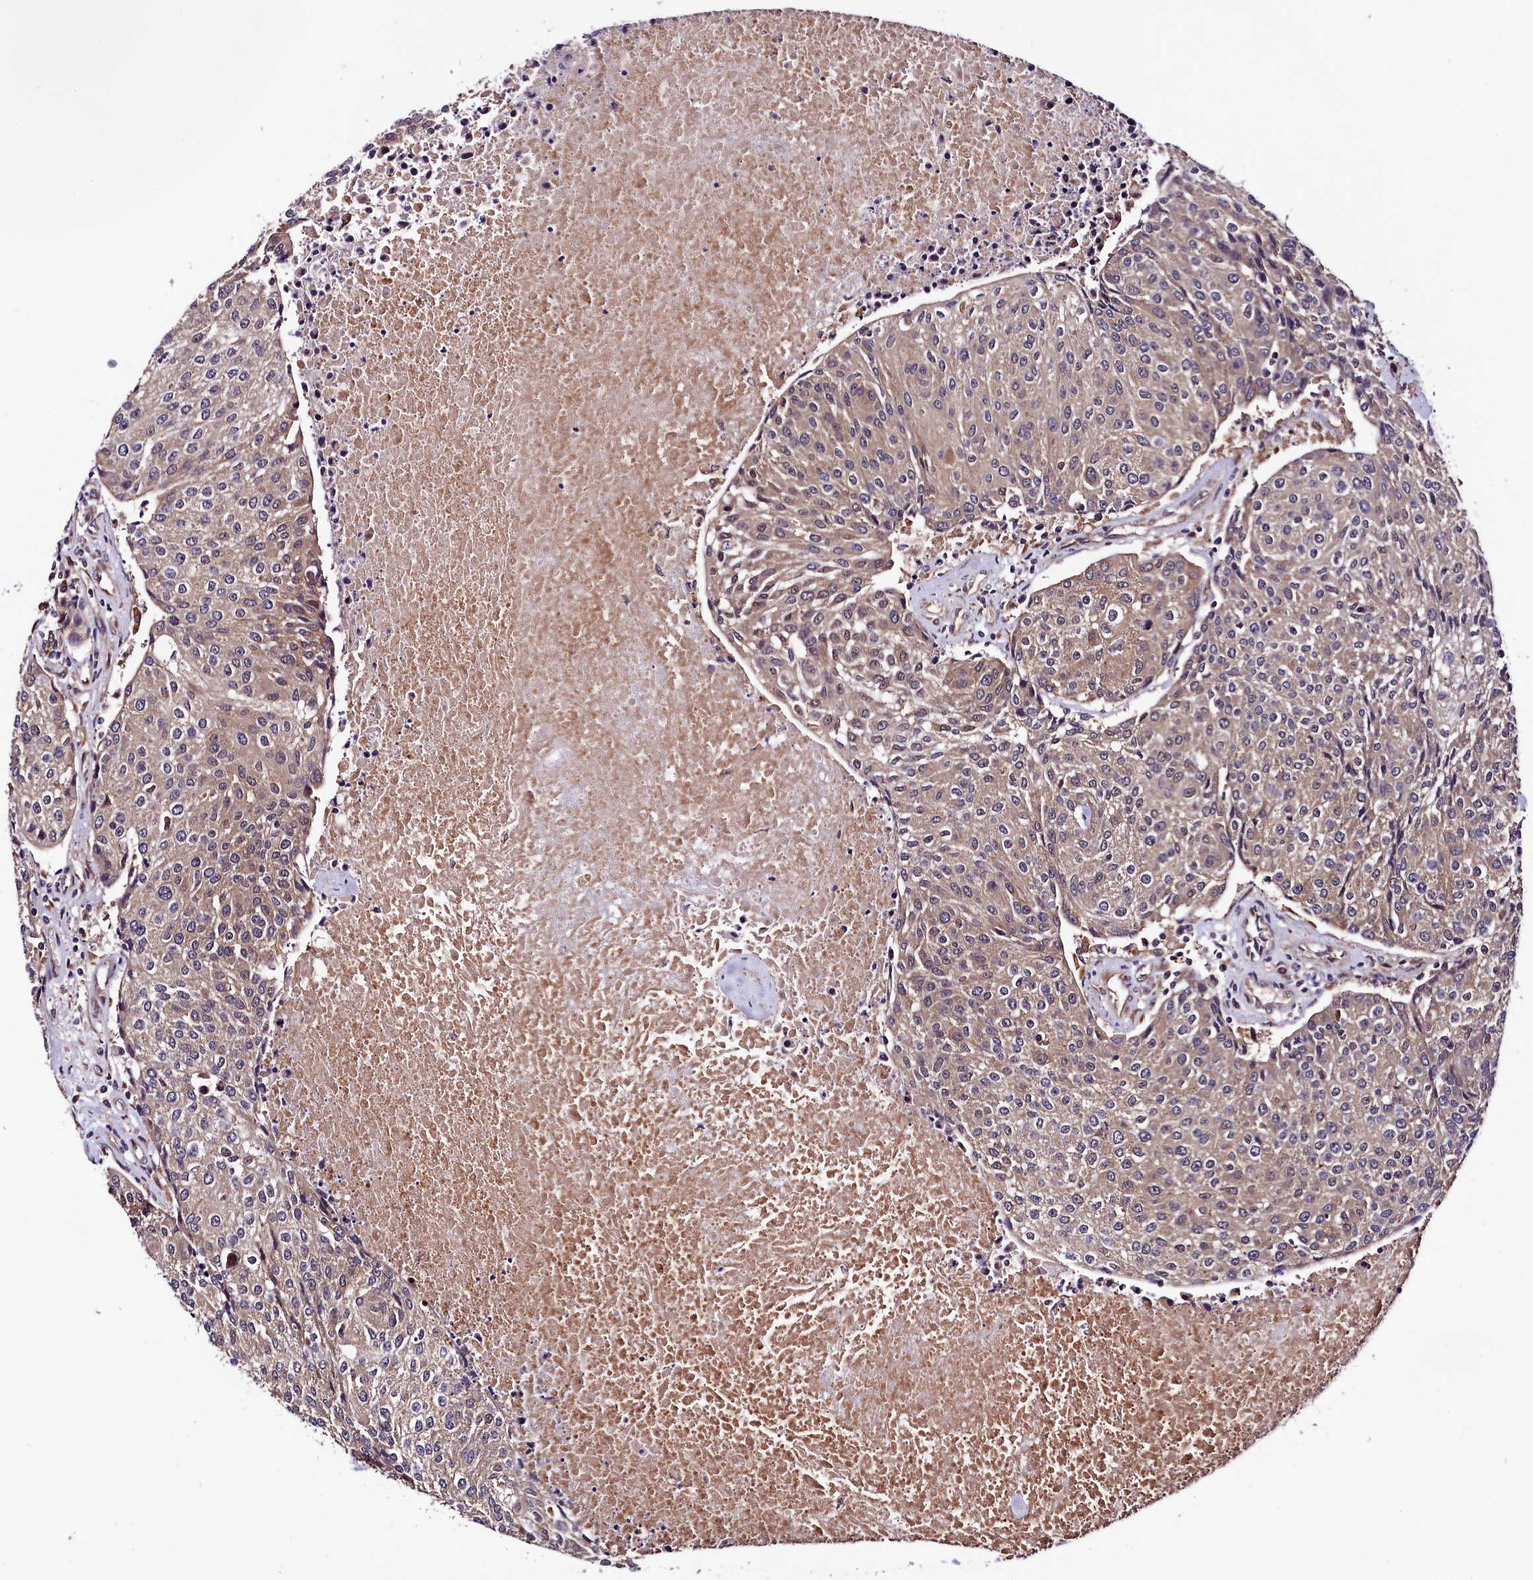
{"staining": {"intensity": "weak", "quantity": "25%-75%", "location": "cytoplasmic/membranous"}, "tissue": "urothelial cancer", "cell_type": "Tumor cells", "image_type": "cancer", "snomed": [{"axis": "morphology", "description": "Urothelial carcinoma, High grade"}, {"axis": "topography", "description": "Urinary bladder"}], "caption": "Urothelial carcinoma (high-grade) stained for a protein demonstrates weak cytoplasmic/membranous positivity in tumor cells.", "gene": "VPS35", "patient": {"sex": "female", "age": 85}}